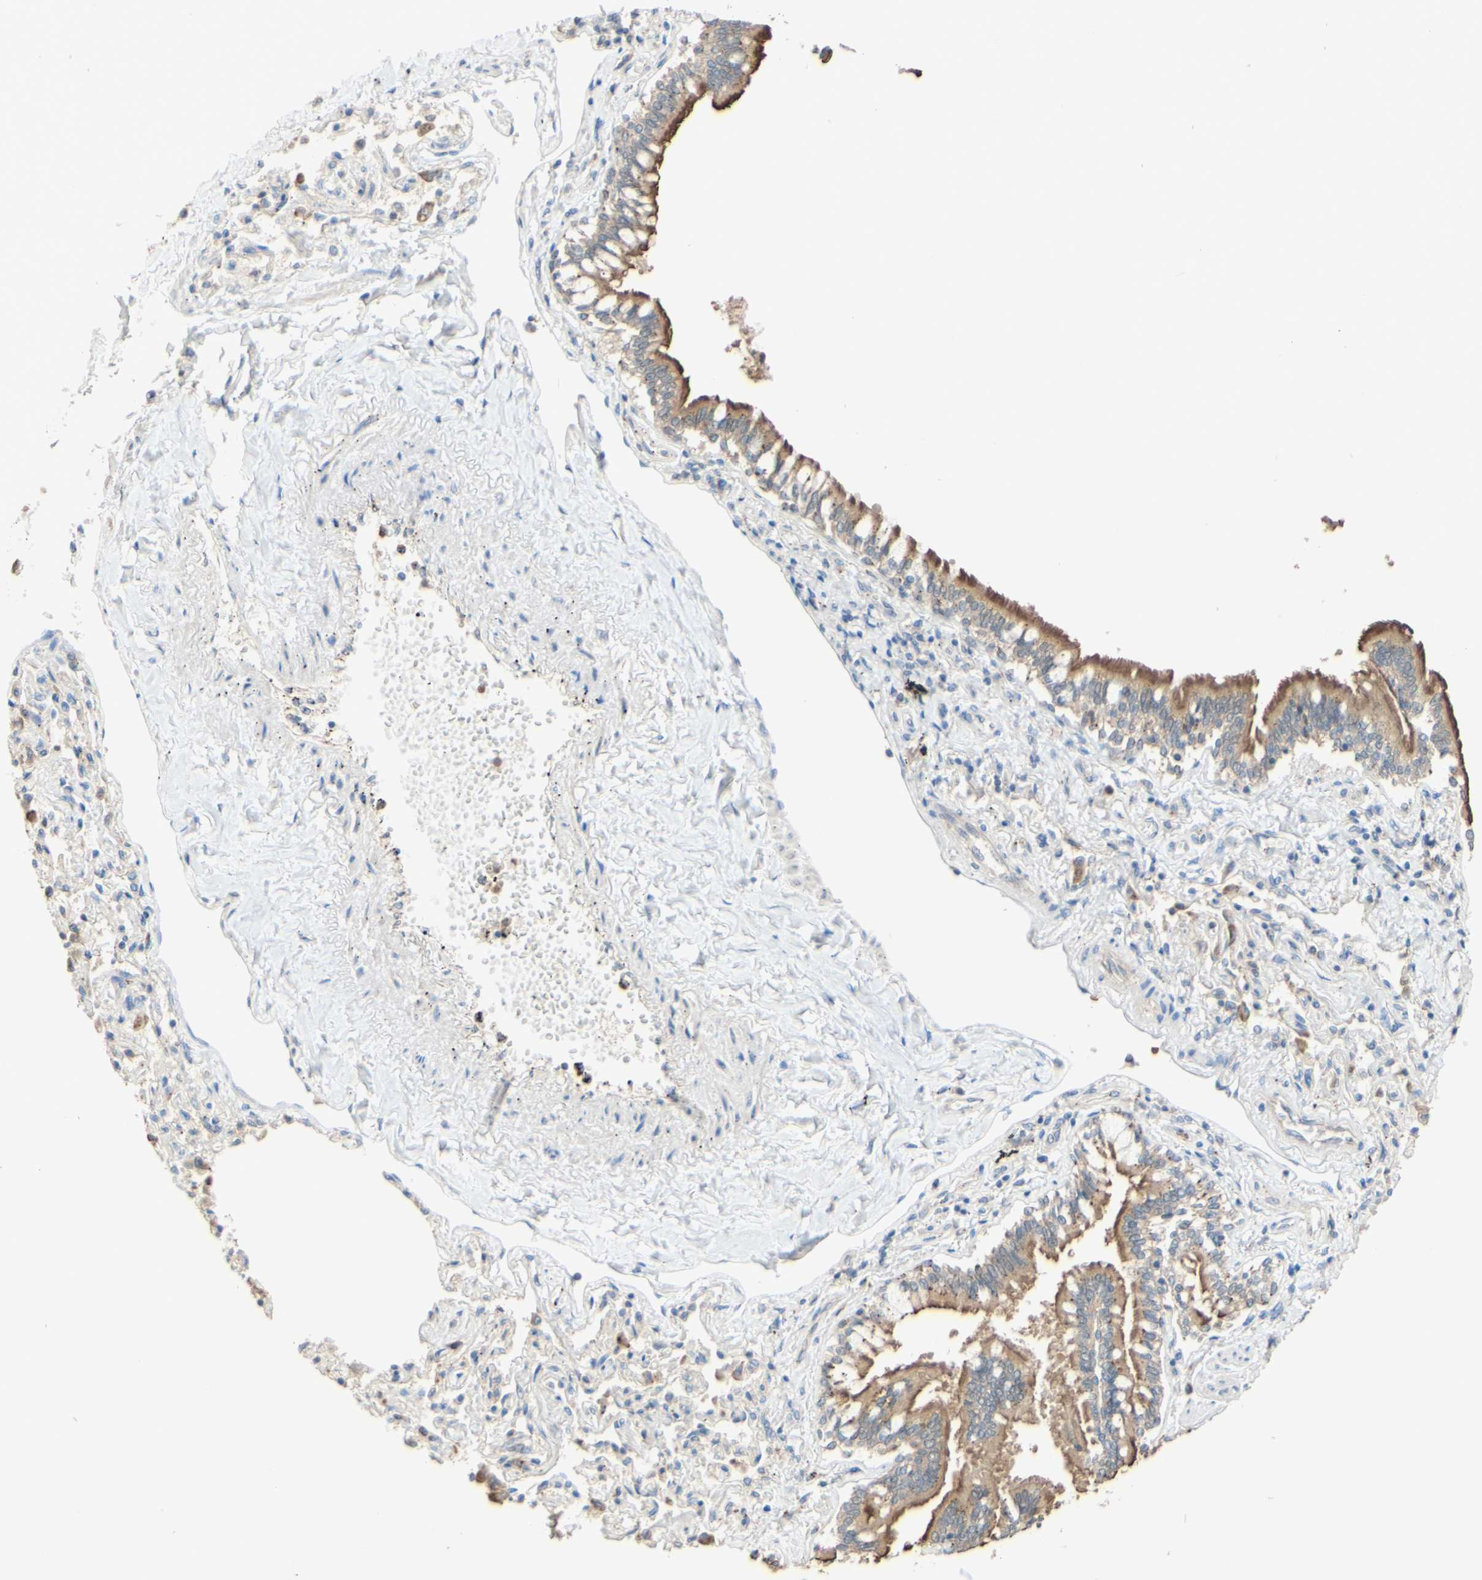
{"staining": {"intensity": "moderate", "quantity": ">75%", "location": "cytoplasmic/membranous"}, "tissue": "bronchus", "cell_type": "Respiratory epithelial cells", "image_type": "normal", "snomed": [{"axis": "morphology", "description": "Normal tissue, NOS"}, {"axis": "topography", "description": "Bronchus"}, {"axis": "topography", "description": "Lung"}], "caption": "Moderate cytoplasmic/membranous protein staining is present in approximately >75% of respiratory epithelial cells in bronchus. (DAB IHC, brown staining for protein, blue staining for nuclei).", "gene": "SMIM19", "patient": {"sex": "male", "age": 64}}